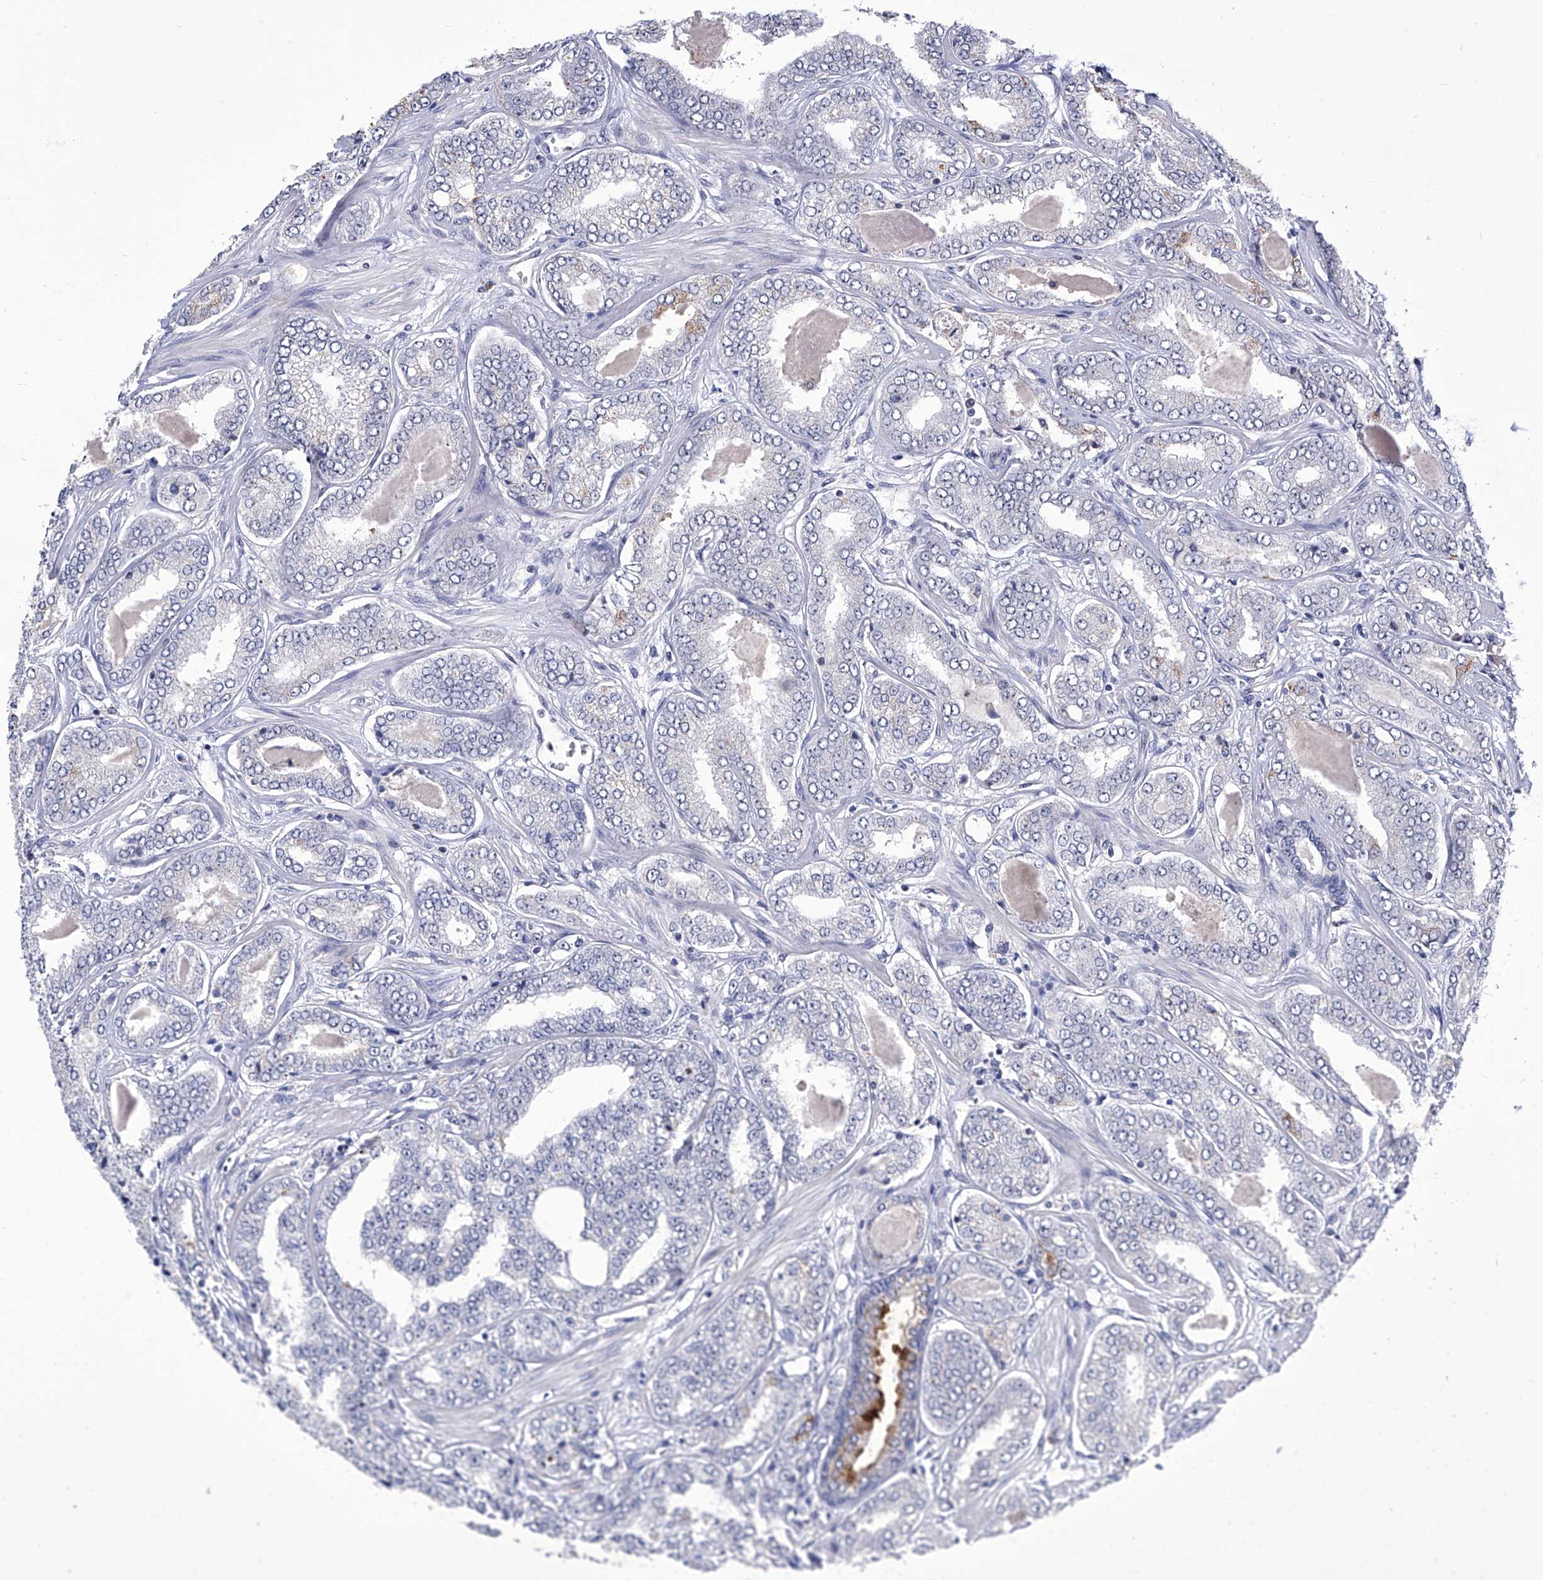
{"staining": {"intensity": "negative", "quantity": "none", "location": "none"}, "tissue": "prostate cancer", "cell_type": "Tumor cells", "image_type": "cancer", "snomed": [{"axis": "morphology", "description": "Adenocarcinoma, High grade"}, {"axis": "topography", "description": "Prostate"}], "caption": "Immunohistochemistry image of high-grade adenocarcinoma (prostate) stained for a protein (brown), which exhibits no staining in tumor cells.", "gene": "CMTR1", "patient": {"sex": "male", "age": 71}}